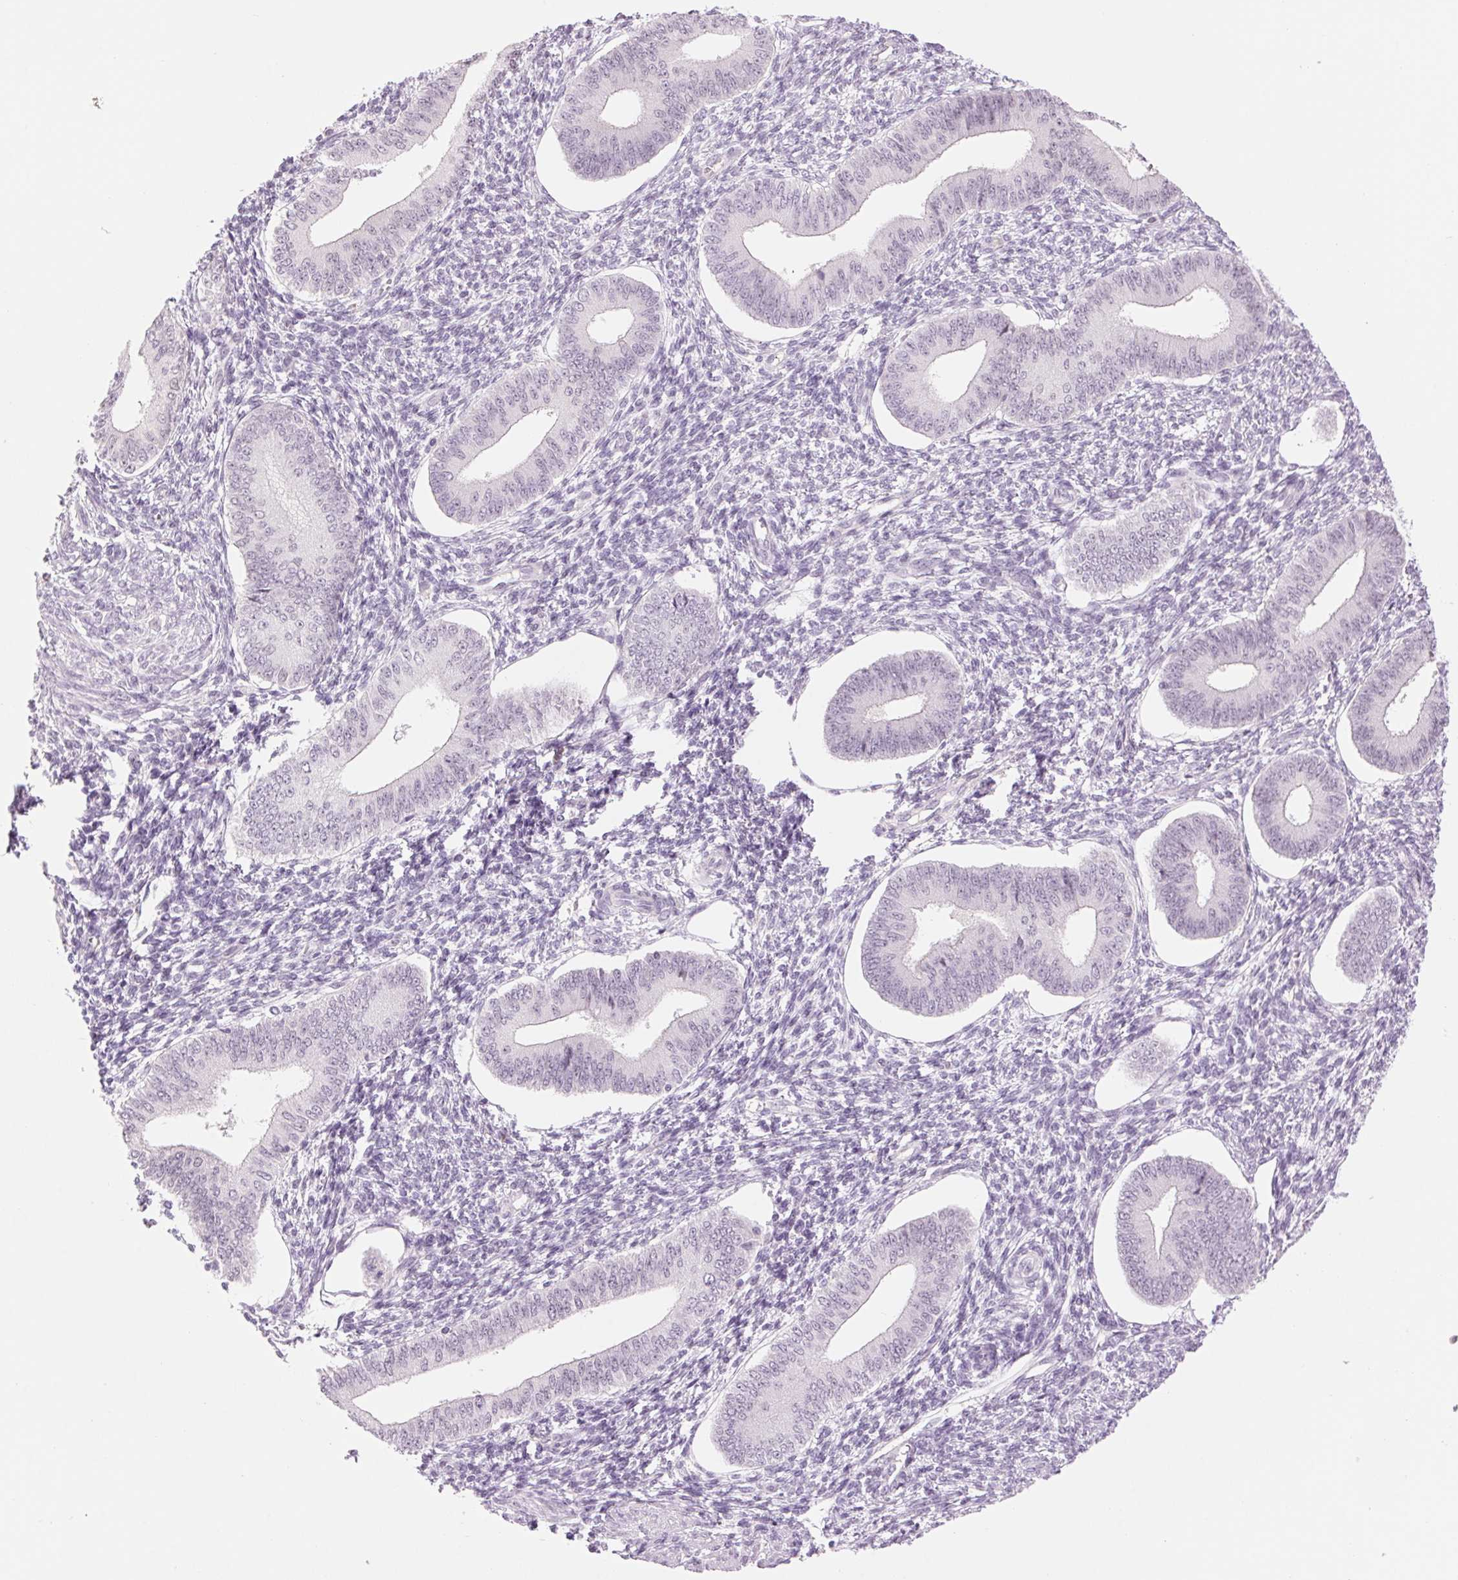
{"staining": {"intensity": "negative", "quantity": "none", "location": "none"}, "tissue": "endometrium", "cell_type": "Cells in endometrial stroma", "image_type": "normal", "snomed": [{"axis": "morphology", "description": "Normal tissue, NOS"}, {"axis": "topography", "description": "Endometrium"}], "caption": "DAB (3,3'-diaminobenzidine) immunohistochemical staining of normal endometrium shows no significant staining in cells in endometrial stroma.", "gene": "MPO", "patient": {"sex": "female", "age": 42}}